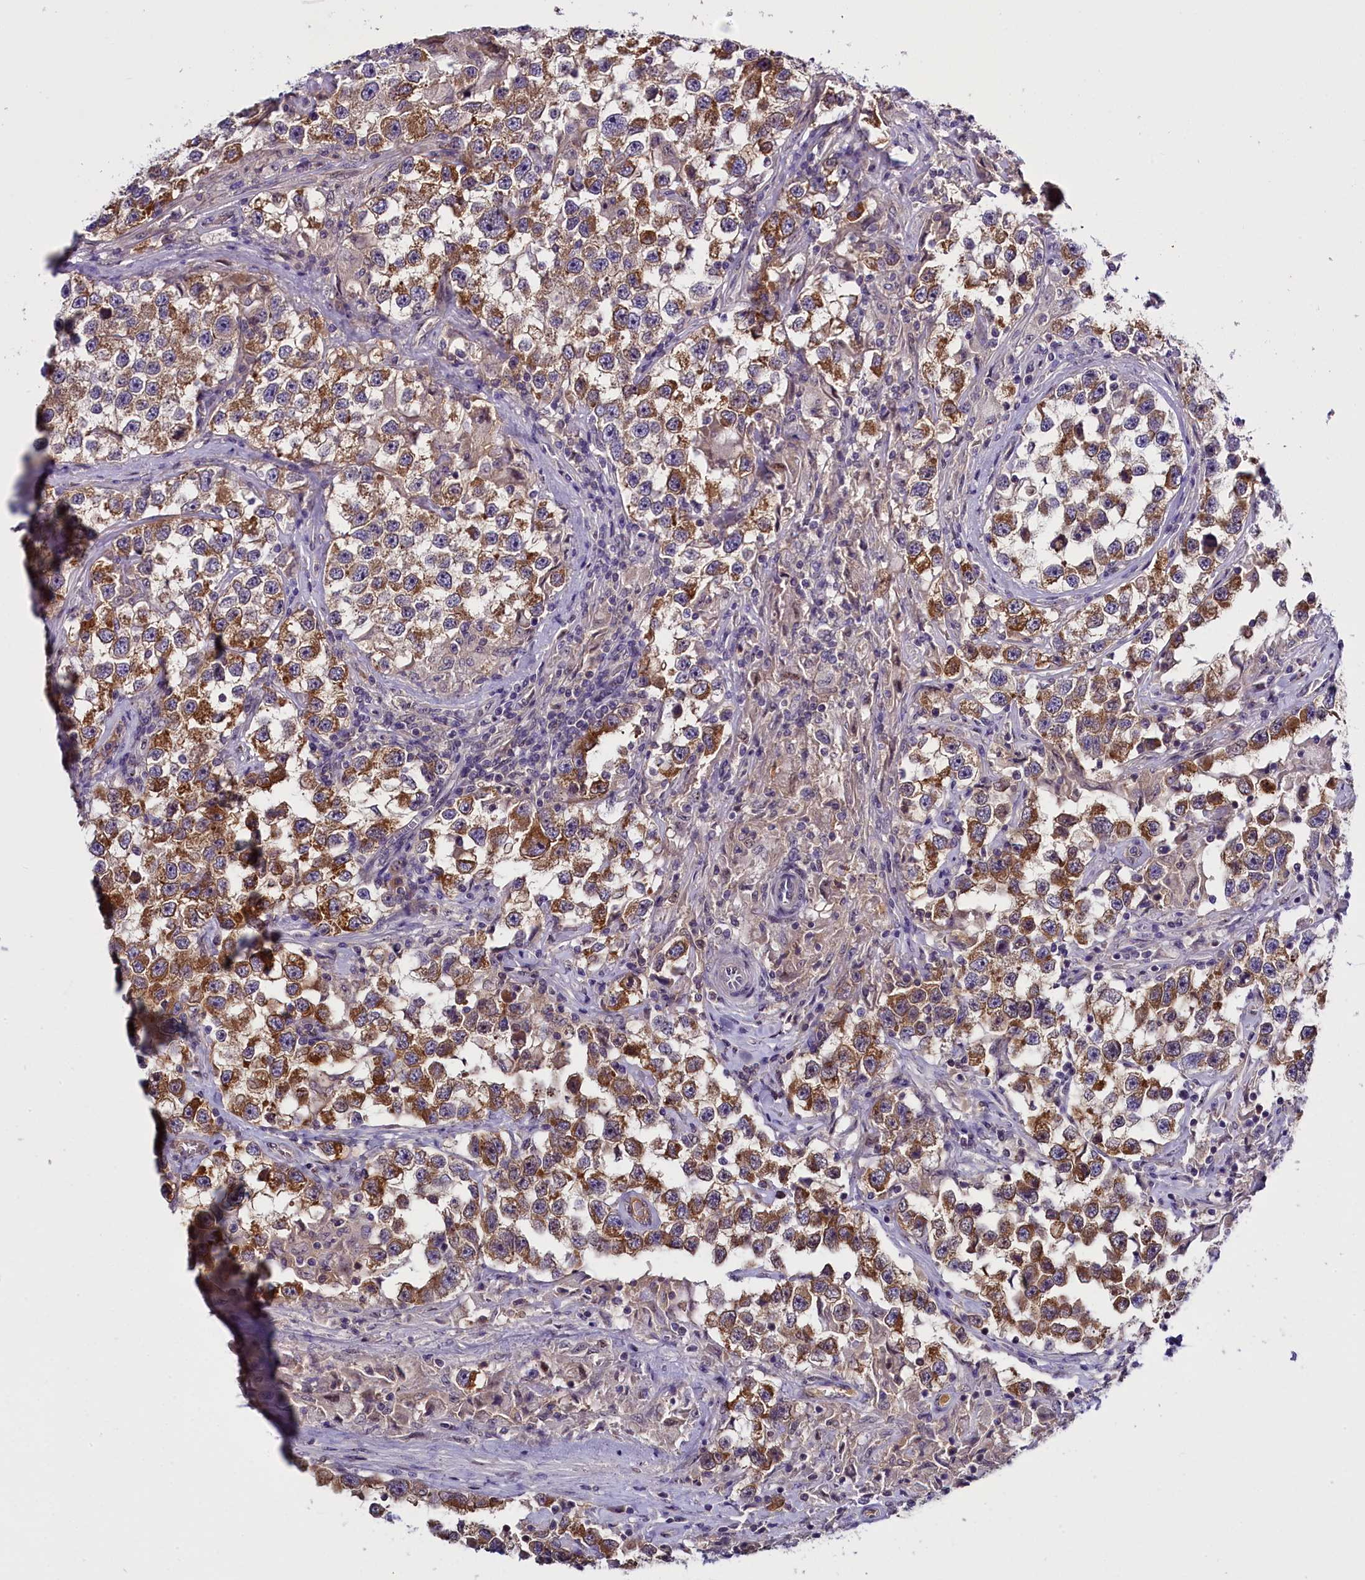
{"staining": {"intensity": "moderate", "quantity": ">75%", "location": "cytoplasmic/membranous"}, "tissue": "testis cancer", "cell_type": "Tumor cells", "image_type": "cancer", "snomed": [{"axis": "morphology", "description": "Seminoma, NOS"}, {"axis": "topography", "description": "Testis"}], "caption": "Protein expression analysis of testis cancer demonstrates moderate cytoplasmic/membranous expression in approximately >75% of tumor cells.", "gene": "ENKD1", "patient": {"sex": "male", "age": 46}}